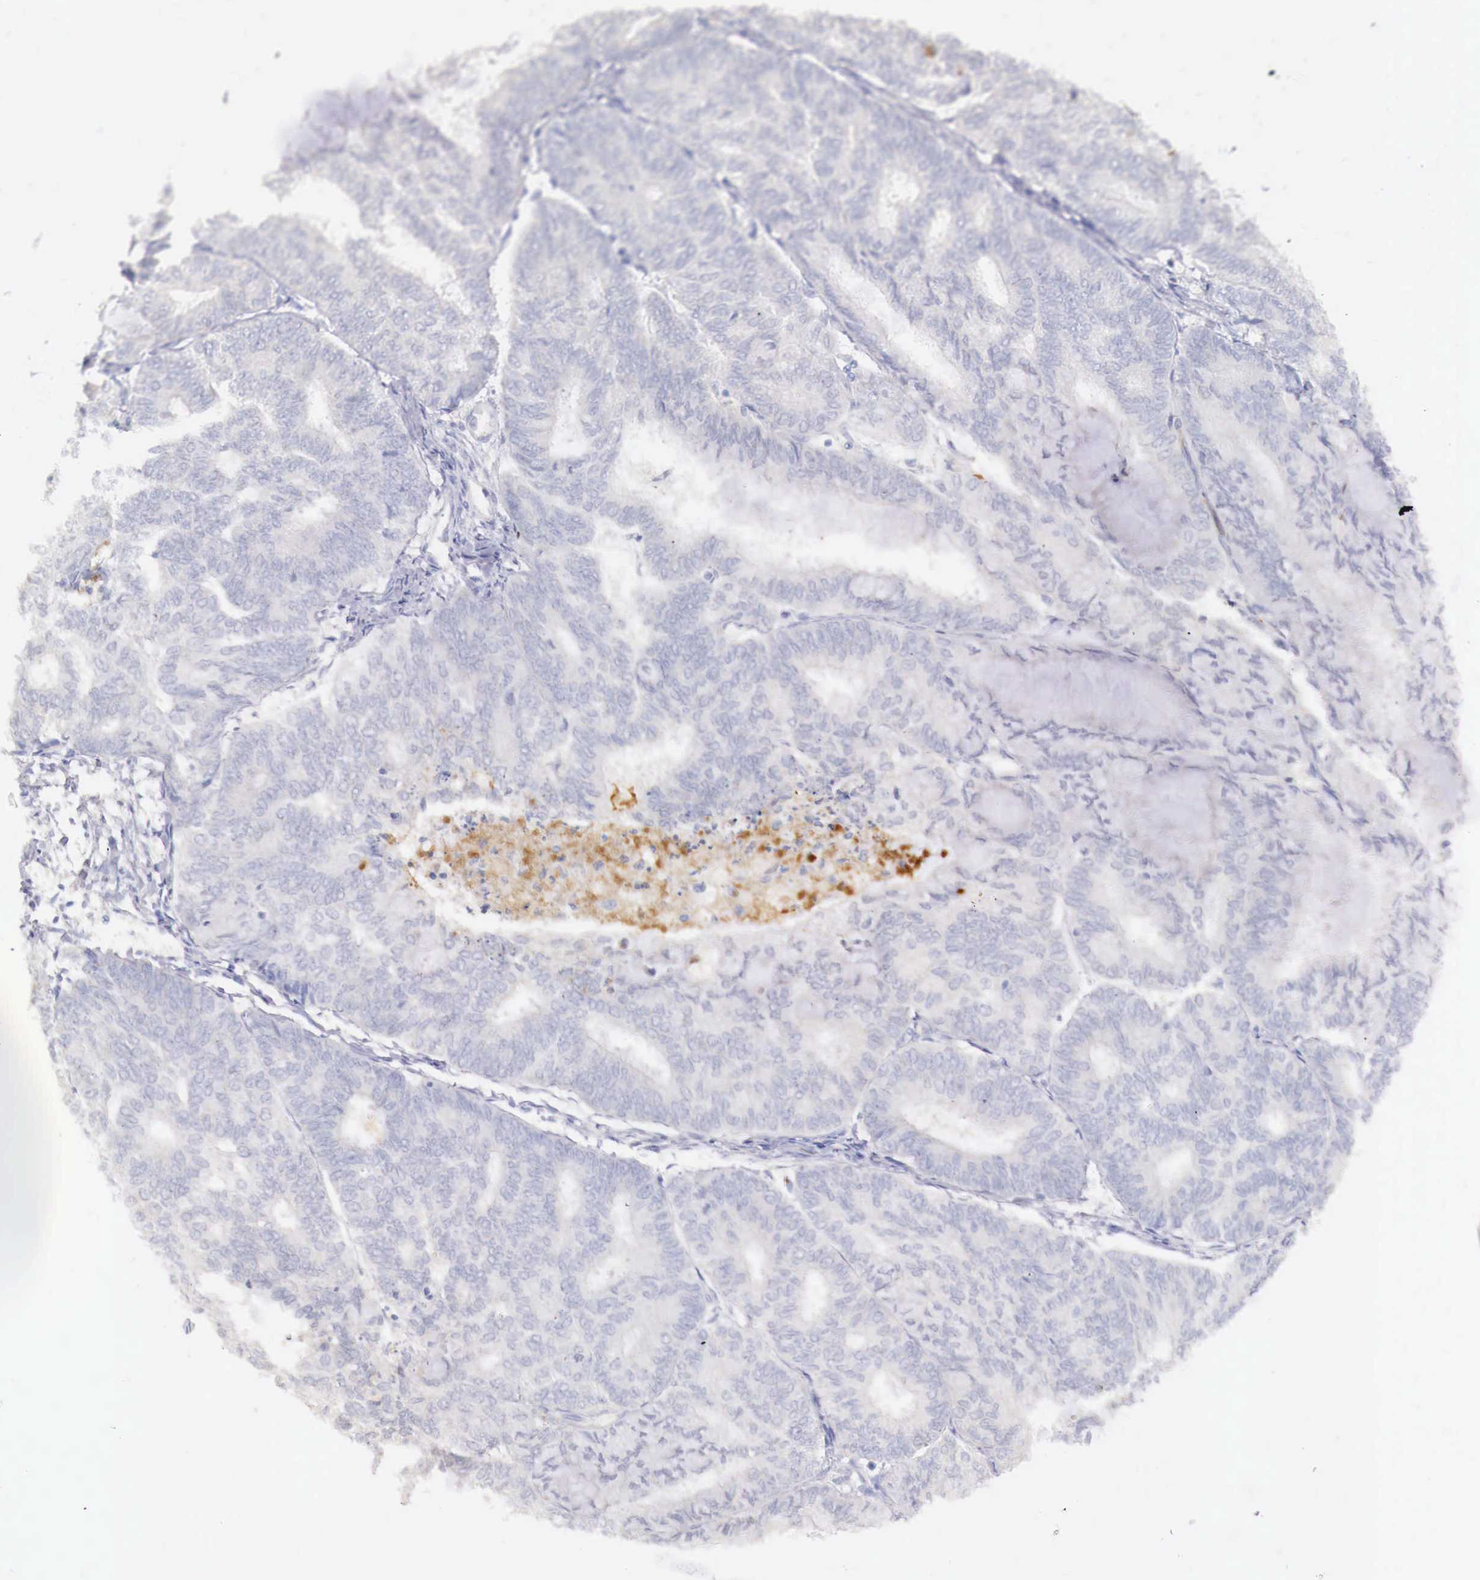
{"staining": {"intensity": "negative", "quantity": "none", "location": "none"}, "tissue": "endometrial cancer", "cell_type": "Tumor cells", "image_type": "cancer", "snomed": [{"axis": "morphology", "description": "Adenocarcinoma, NOS"}, {"axis": "topography", "description": "Endometrium"}], "caption": "A histopathology image of endometrial cancer (adenocarcinoma) stained for a protein exhibits no brown staining in tumor cells.", "gene": "ITIH6", "patient": {"sex": "female", "age": 59}}